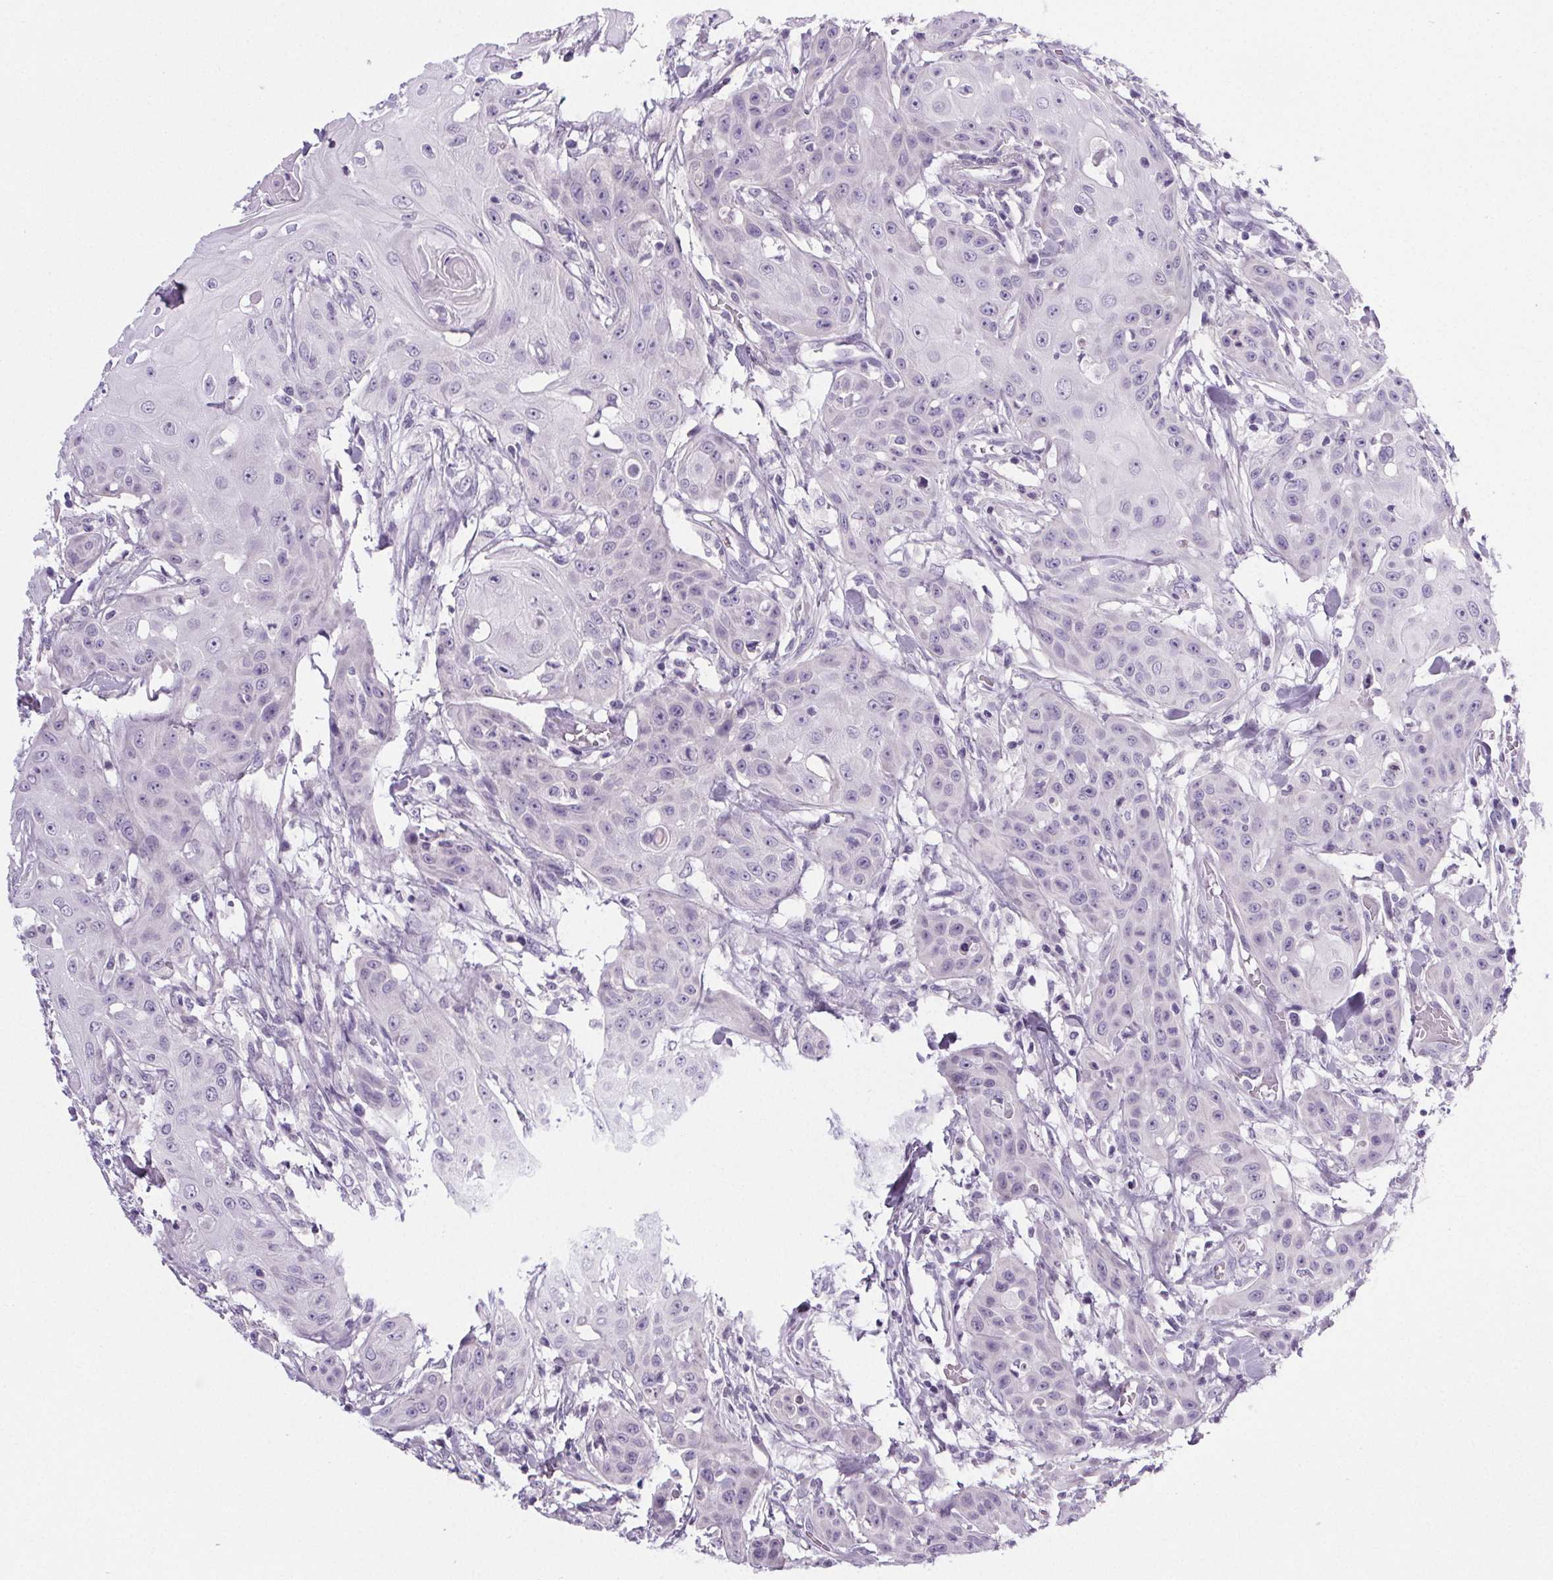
{"staining": {"intensity": "negative", "quantity": "none", "location": "none"}, "tissue": "head and neck cancer", "cell_type": "Tumor cells", "image_type": "cancer", "snomed": [{"axis": "morphology", "description": "Squamous cell carcinoma, NOS"}, {"axis": "topography", "description": "Oral tissue"}, {"axis": "topography", "description": "Head-Neck"}], "caption": "Immunohistochemical staining of human head and neck cancer (squamous cell carcinoma) exhibits no significant positivity in tumor cells.", "gene": "ELAVL2", "patient": {"sex": "female", "age": 55}}